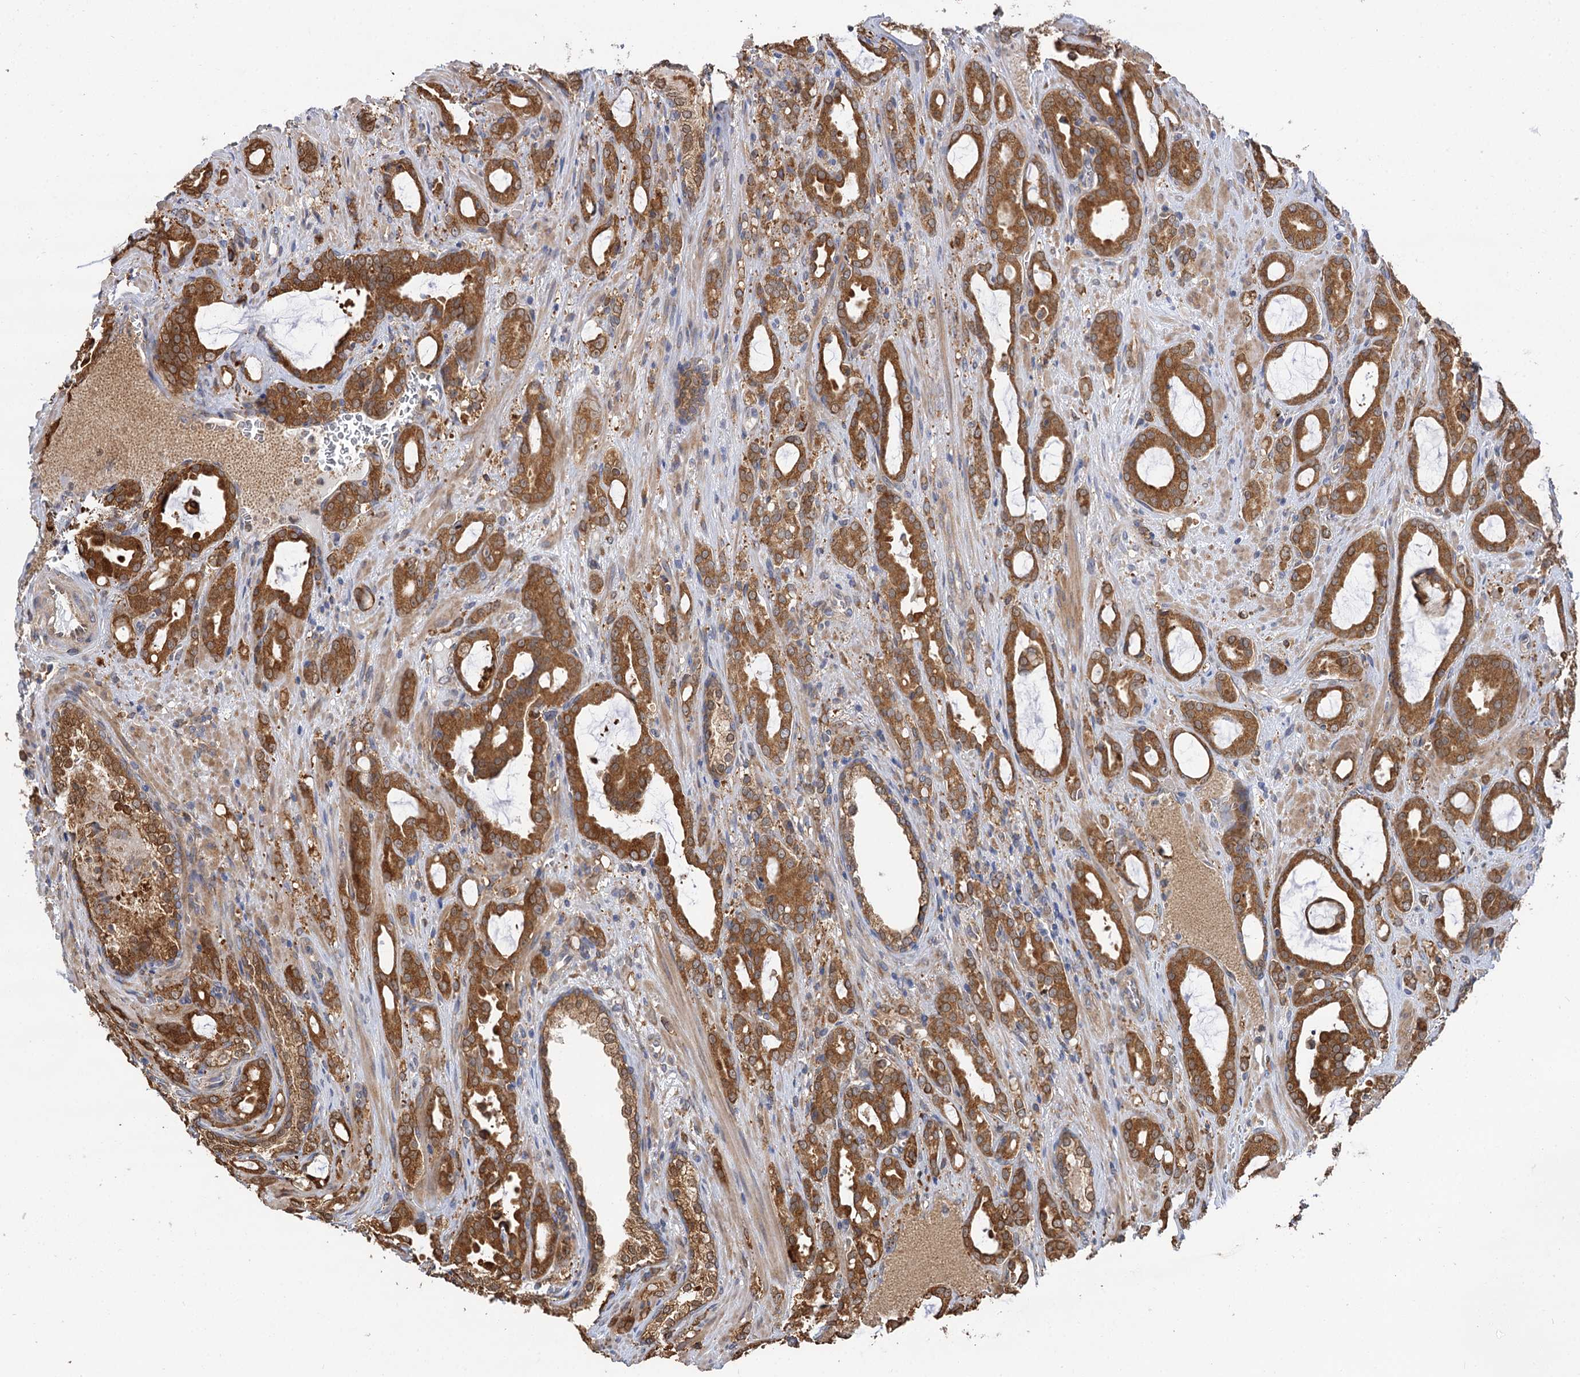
{"staining": {"intensity": "moderate", "quantity": ">75%", "location": "cytoplasmic/membranous"}, "tissue": "prostate cancer", "cell_type": "Tumor cells", "image_type": "cancer", "snomed": [{"axis": "morphology", "description": "Adenocarcinoma, High grade"}, {"axis": "topography", "description": "Prostate"}], "caption": "An immunohistochemistry (IHC) image of neoplastic tissue is shown. Protein staining in brown shows moderate cytoplasmic/membranous positivity in prostate cancer (adenocarcinoma (high-grade)) within tumor cells. (DAB (3,3'-diaminobenzidine) IHC with brightfield microscopy, high magnification).", "gene": "PPIP5K2", "patient": {"sex": "male", "age": 72}}